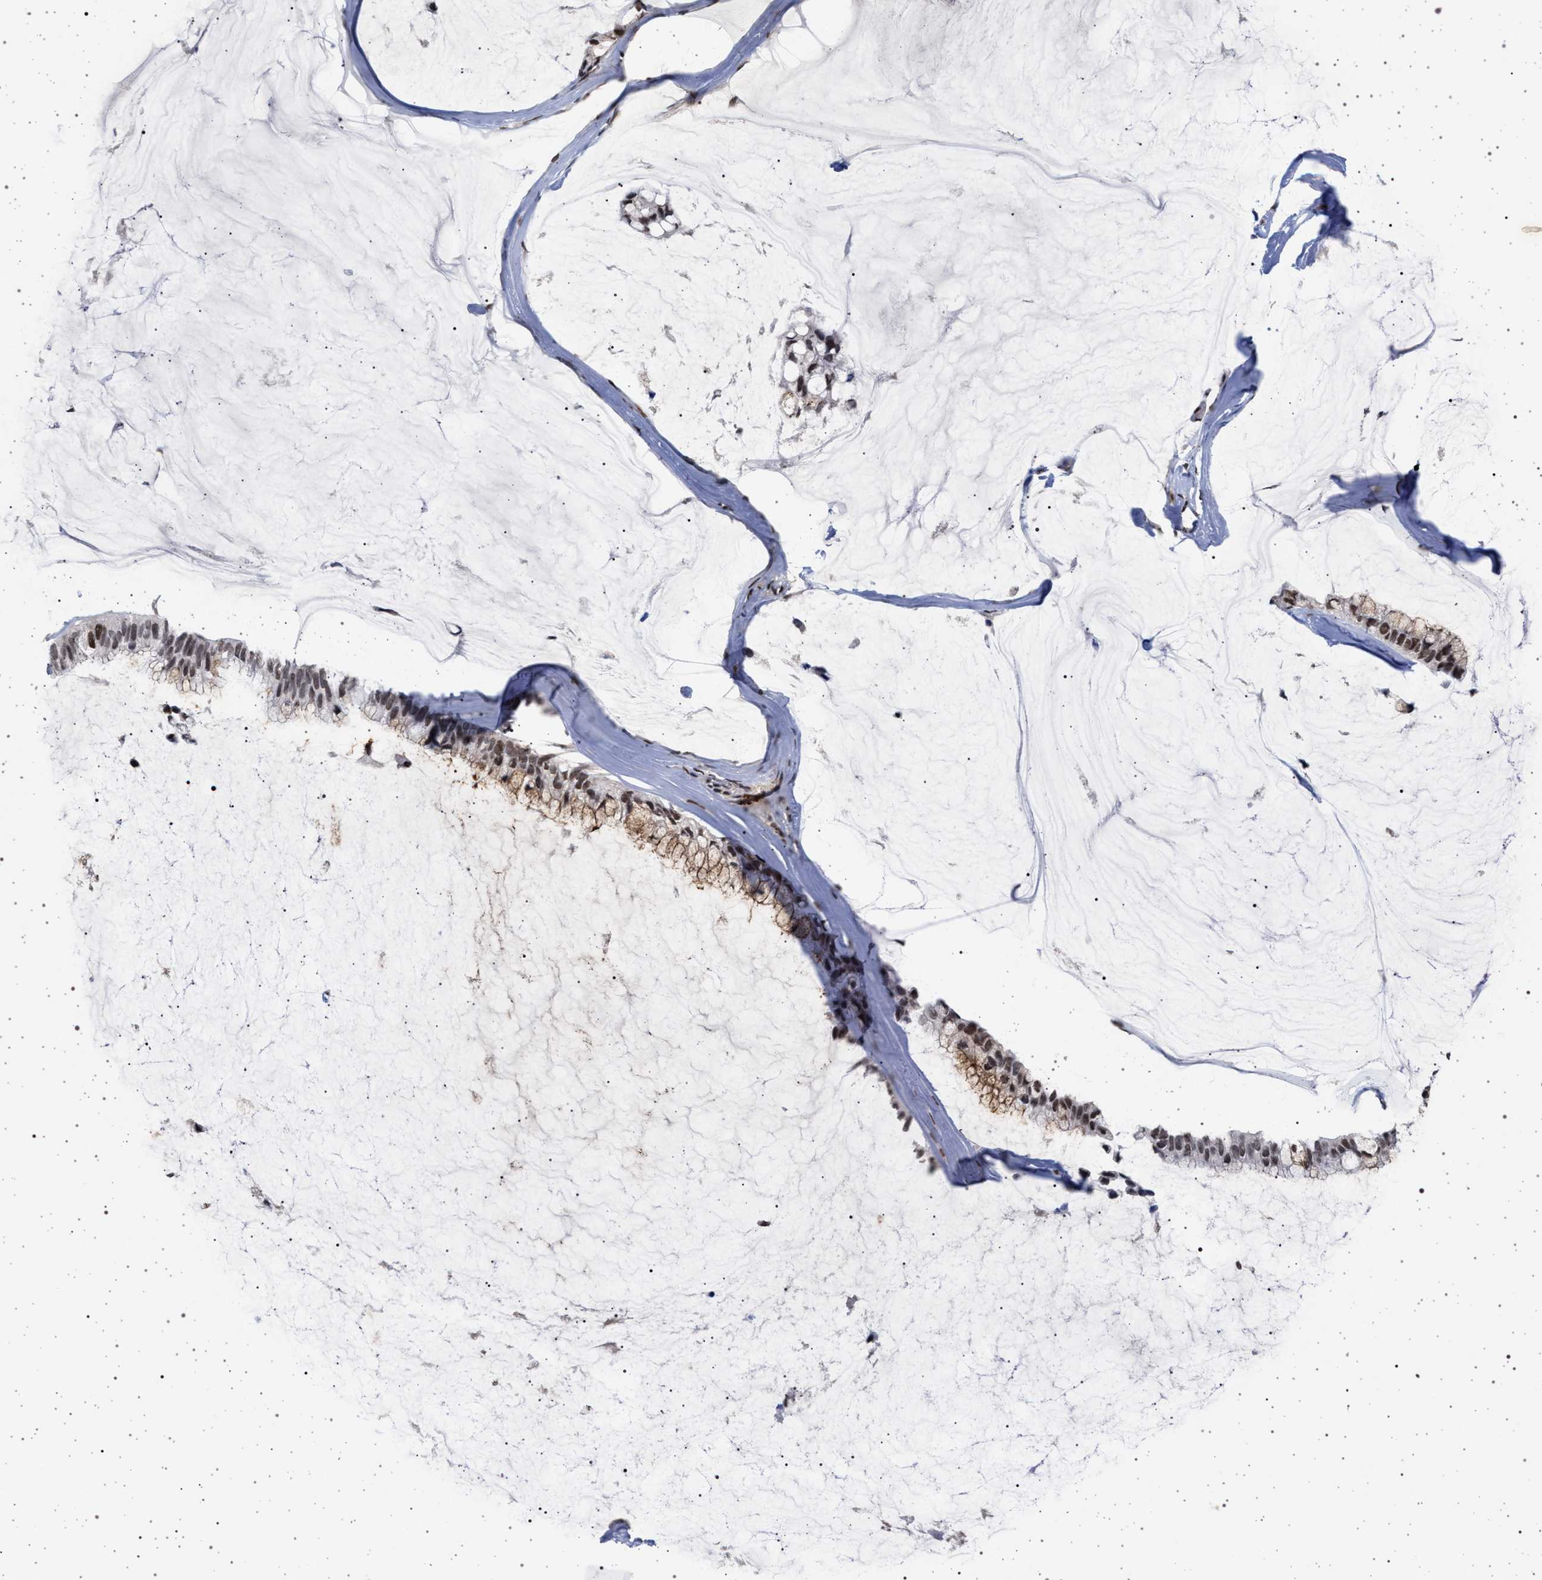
{"staining": {"intensity": "moderate", "quantity": "25%-75%", "location": "nuclear"}, "tissue": "ovarian cancer", "cell_type": "Tumor cells", "image_type": "cancer", "snomed": [{"axis": "morphology", "description": "Cystadenocarcinoma, mucinous, NOS"}, {"axis": "topography", "description": "Ovary"}], "caption": "The micrograph displays immunohistochemical staining of ovarian cancer. There is moderate nuclear expression is seen in approximately 25%-75% of tumor cells.", "gene": "PHF12", "patient": {"sex": "female", "age": 39}}